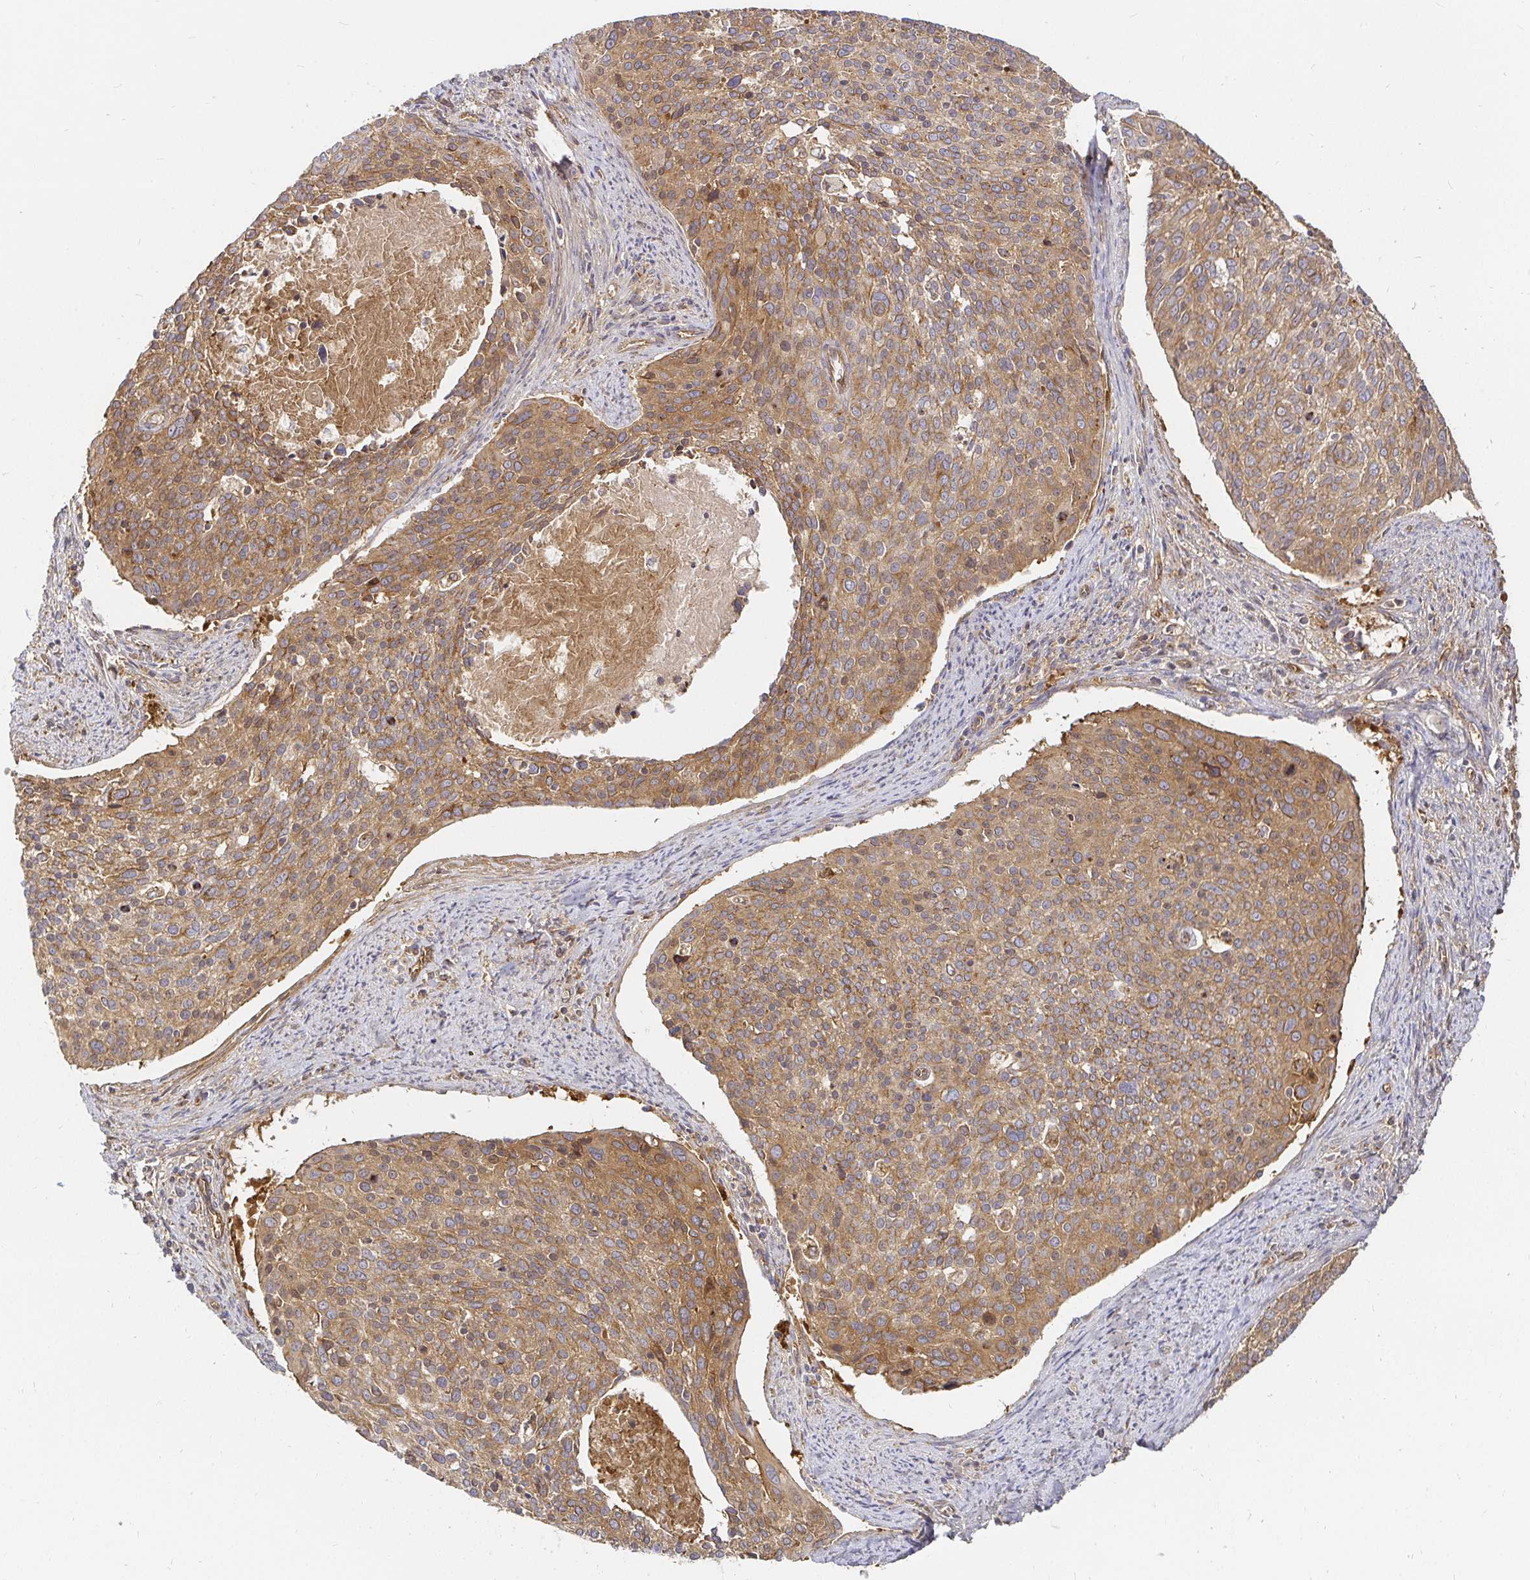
{"staining": {"intensity": "moderate", "quantity": ">75%", "location": "cytoplasmic/membranous"}, "tissue": "cervical cancer", "cell_type": "Tumor cells", "image_type": "cancer", "snomed": [{"axis": "morphology", "description": "Squamous cell carcinoma, NOS"}, {"axis": "topography", "description": "Cervix"}], "caption": "About >75% of tumor cells in squamous cell carcinoma (cervical) display moderate cytoplasmic/membranous protein expression as visualized by brown immunohistochemical staining.", "gene": "KIF5B", "patient": {"sex": "female", "age": 39}}